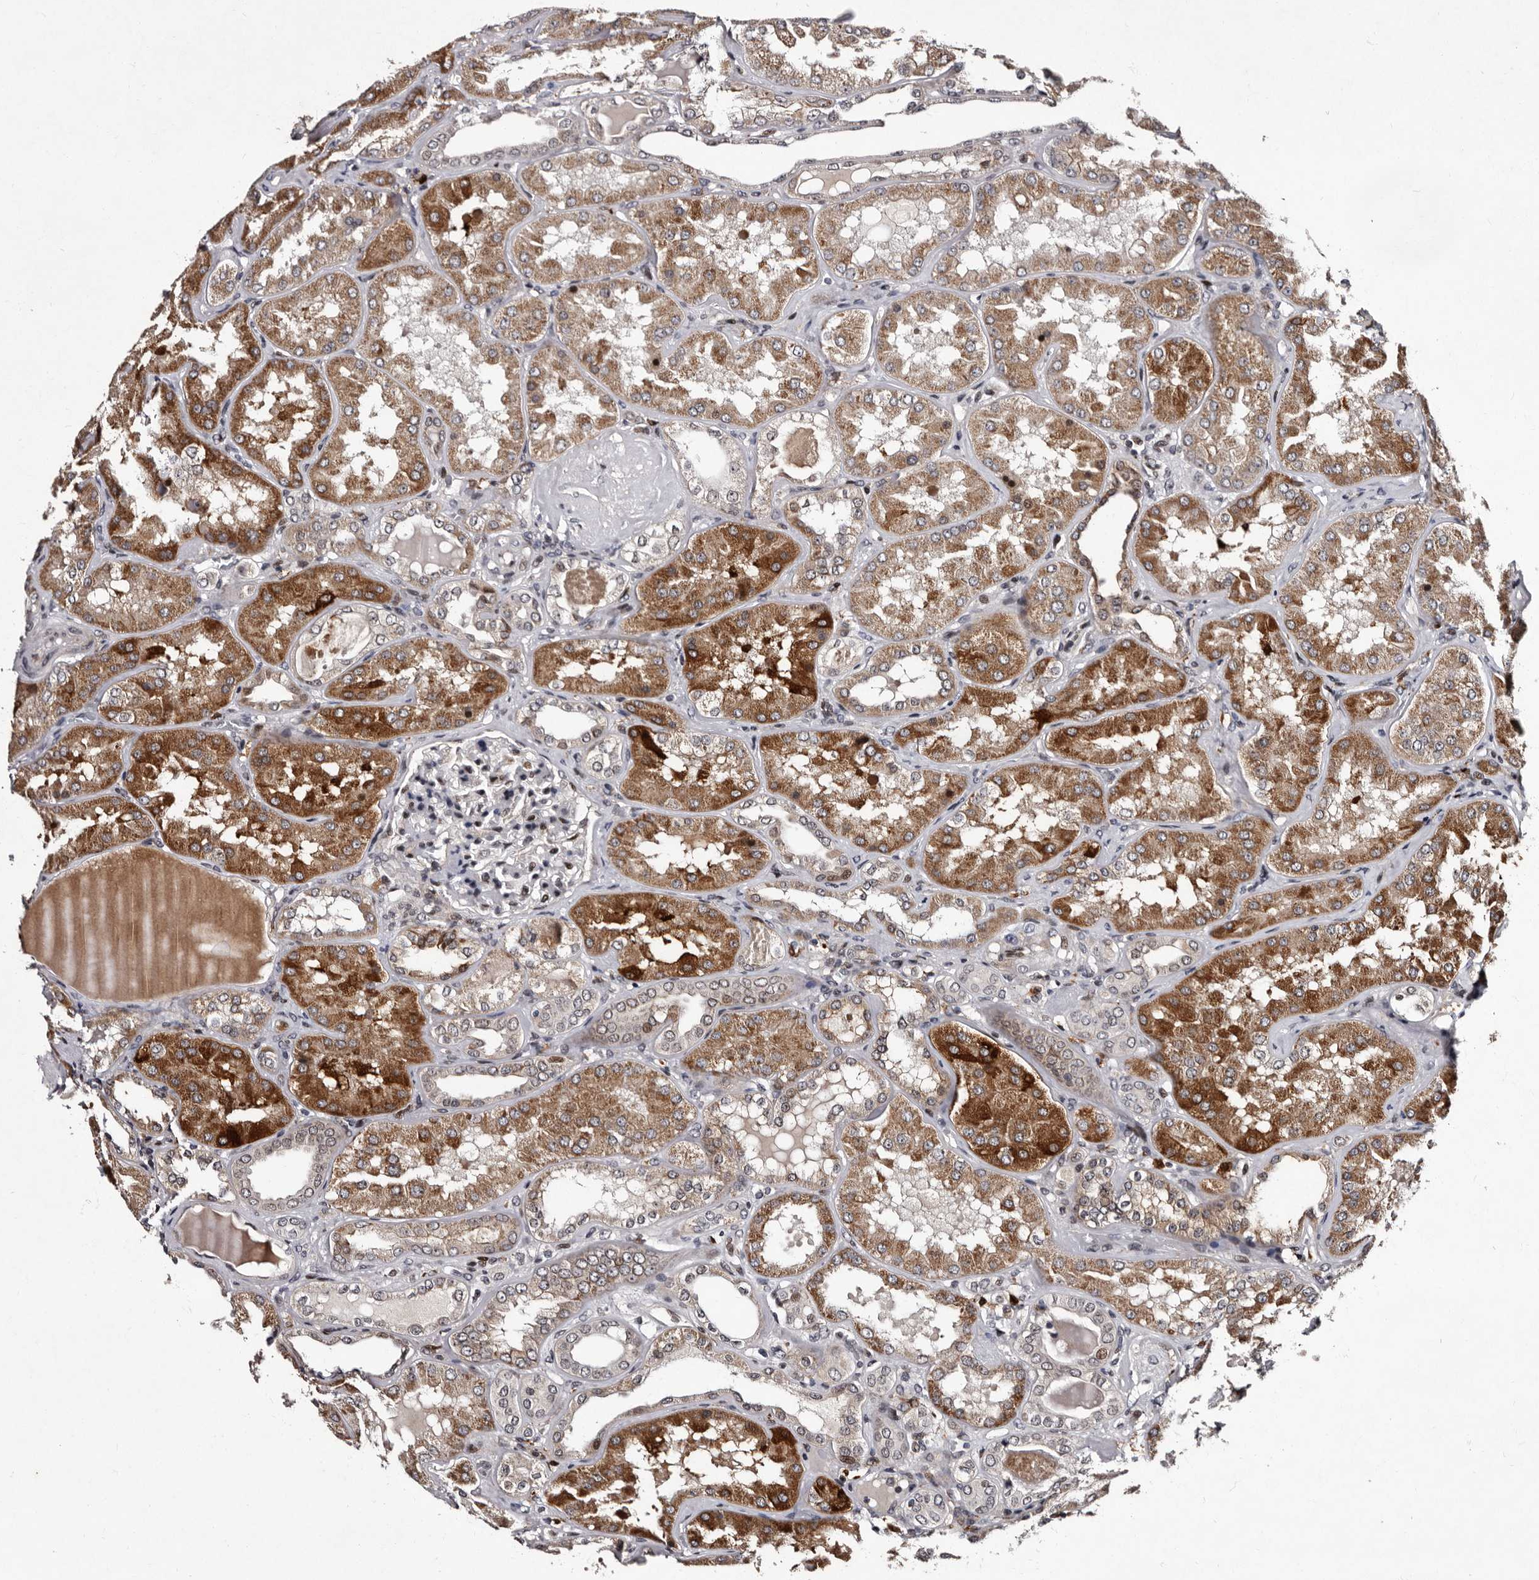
{"staining": {"intensity": "moderate", "quantity": "25%-75%", "location": "nuclear"}, "tissue": "kidney", "cell_type": "Cells in glomeruli", "image_type": "normal", "snomed": [{"axis": "morphology", "description": "Normal tissue, NOS"}, {"axis": "topography", "description": "Kidney"}], "caption": "Immunohistochemistry histopathology image of normal human kidney stained for a protein (brown), which shows medium levels of moderate nuclear expression in about 25%-75% of cells in glomeruli.", "gene": "TNKS", "patient": {"sex": "female", "age": 56}}